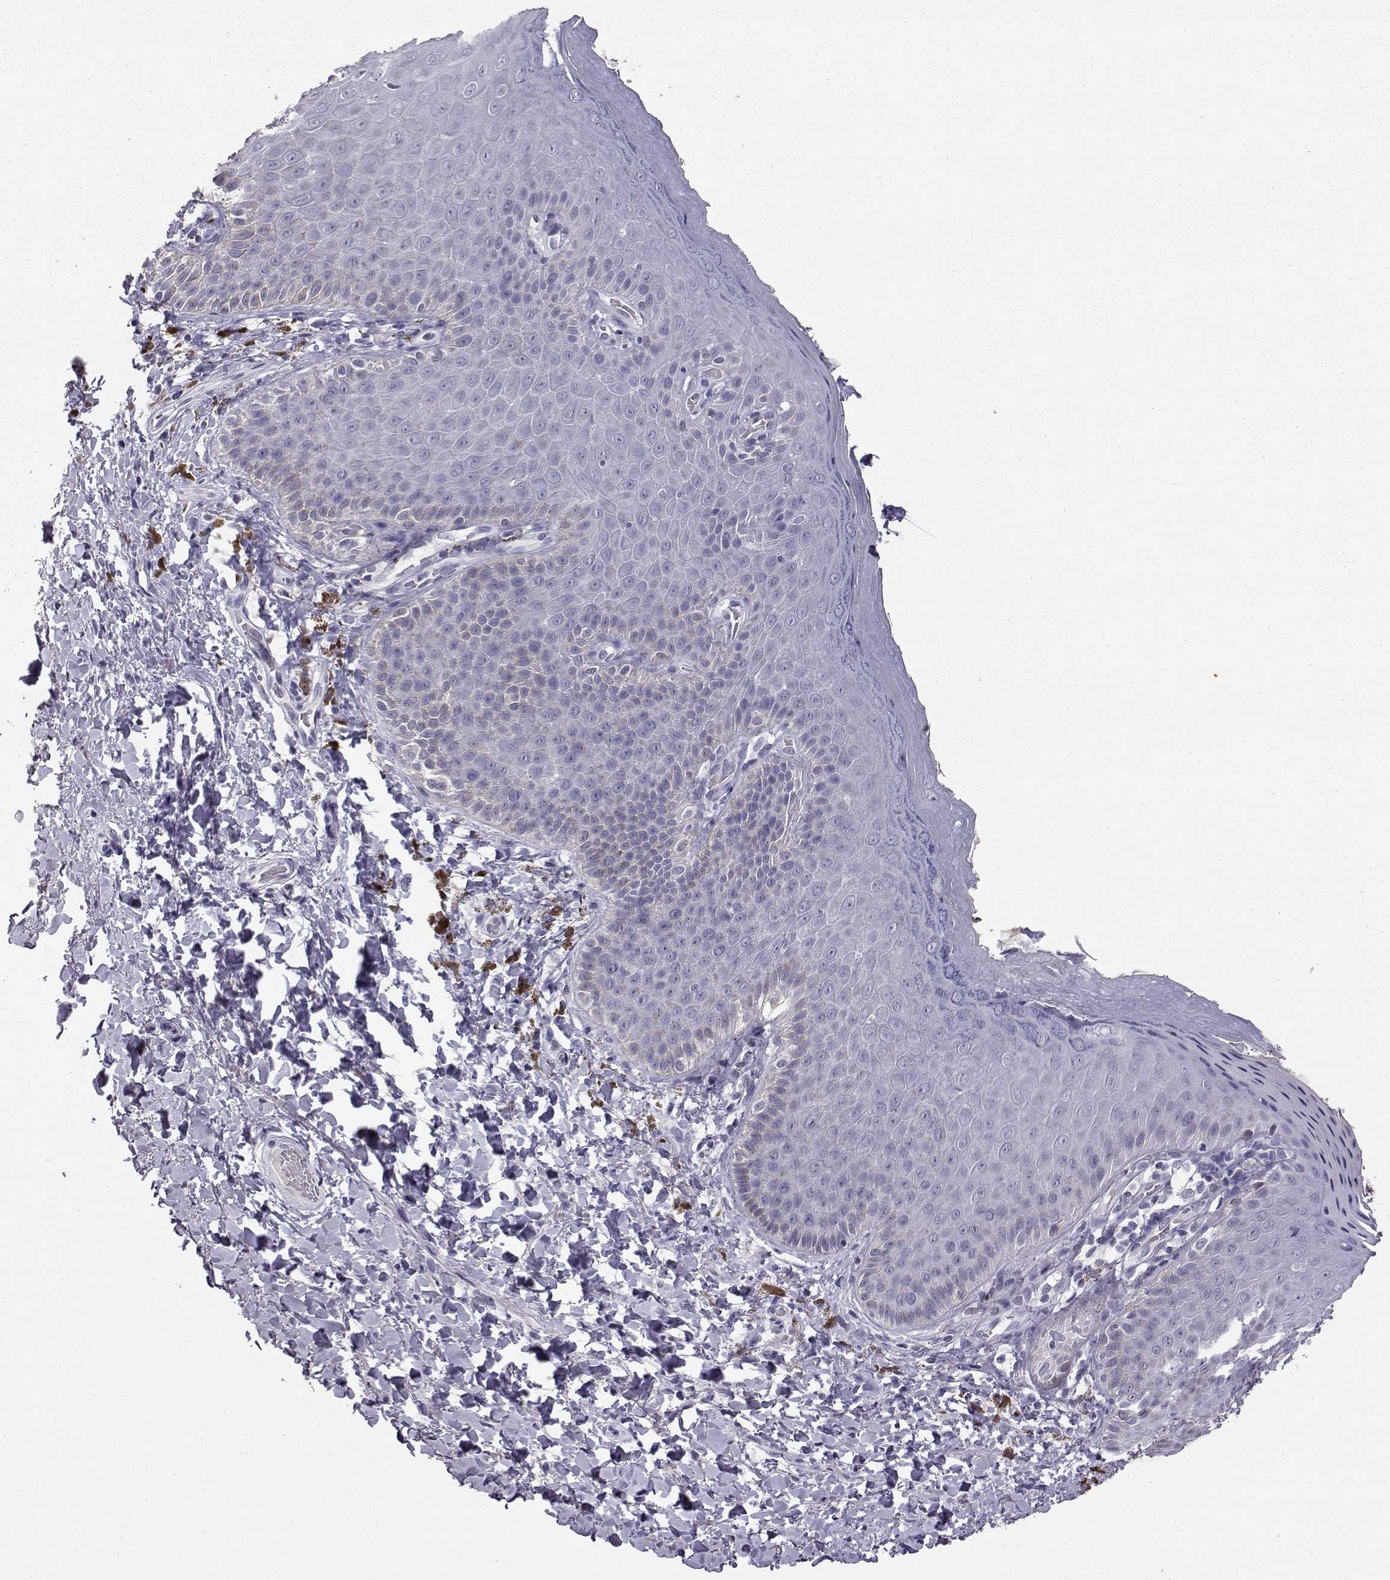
{"staining": {"intensity": "negative", "quantity": "none", "location": "none"}, "tissue": "skin", "cell_type": "Epidermal cells", "image_type": "normal", "snomed": [{"axis": "morphology", "description": "Normal tissue, NOS"}, {"axis": "topography", "description": "Anal"}], "caption": "A histopathology image of skin stained for a protein shows no brown staining in epidermal cells.", "gene": "AKR1B1", "patient": {"sex": "male", "age": 53}}